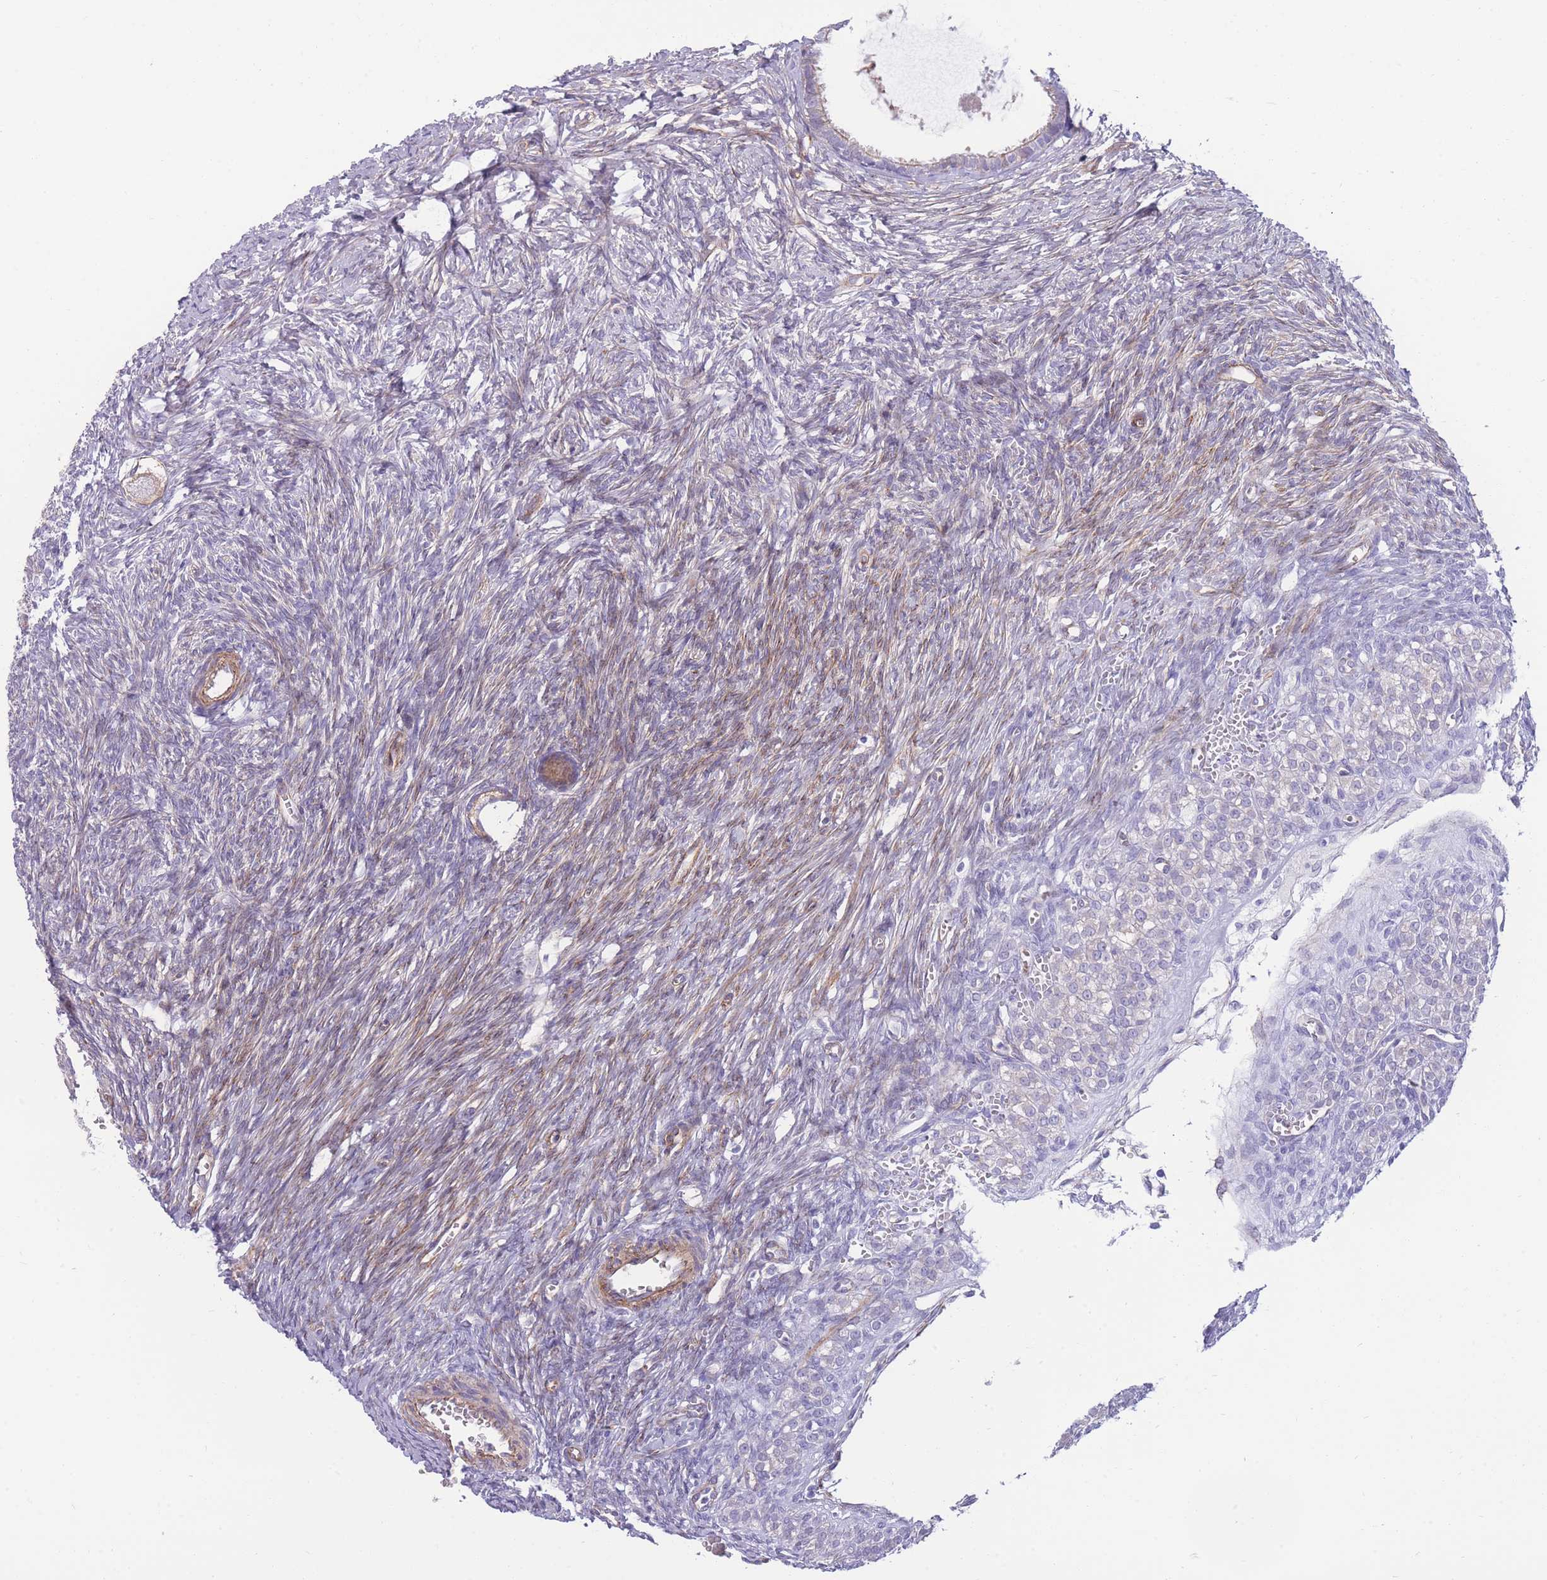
{"staining": {"intensity": "moderate", "quantity": ">75%", "location": "cytoplasmic/membranous"}, "tissue": "ovary", "cell_type": "Follicle cells", "image_type": "normal", "snomed": [{"axis": "morphology", "description": "Normal tissue, NOS"}, {"axis": "morphology", "description": "Developmental malformation"}, {"axis": "topography", "description": "Ovary"}], "caption": "Immunohistochemical staining of benign ovary demonstrates medium levels of moderate cytoplasmic/membranous expression in approximately >75% of follicle cells. (DAB (3,3'-diaminobenzidine) IHC with brightfield microscopy, high magnification).", "gene": "RGS11", "patient": {"sex": "female", "age": 39}}